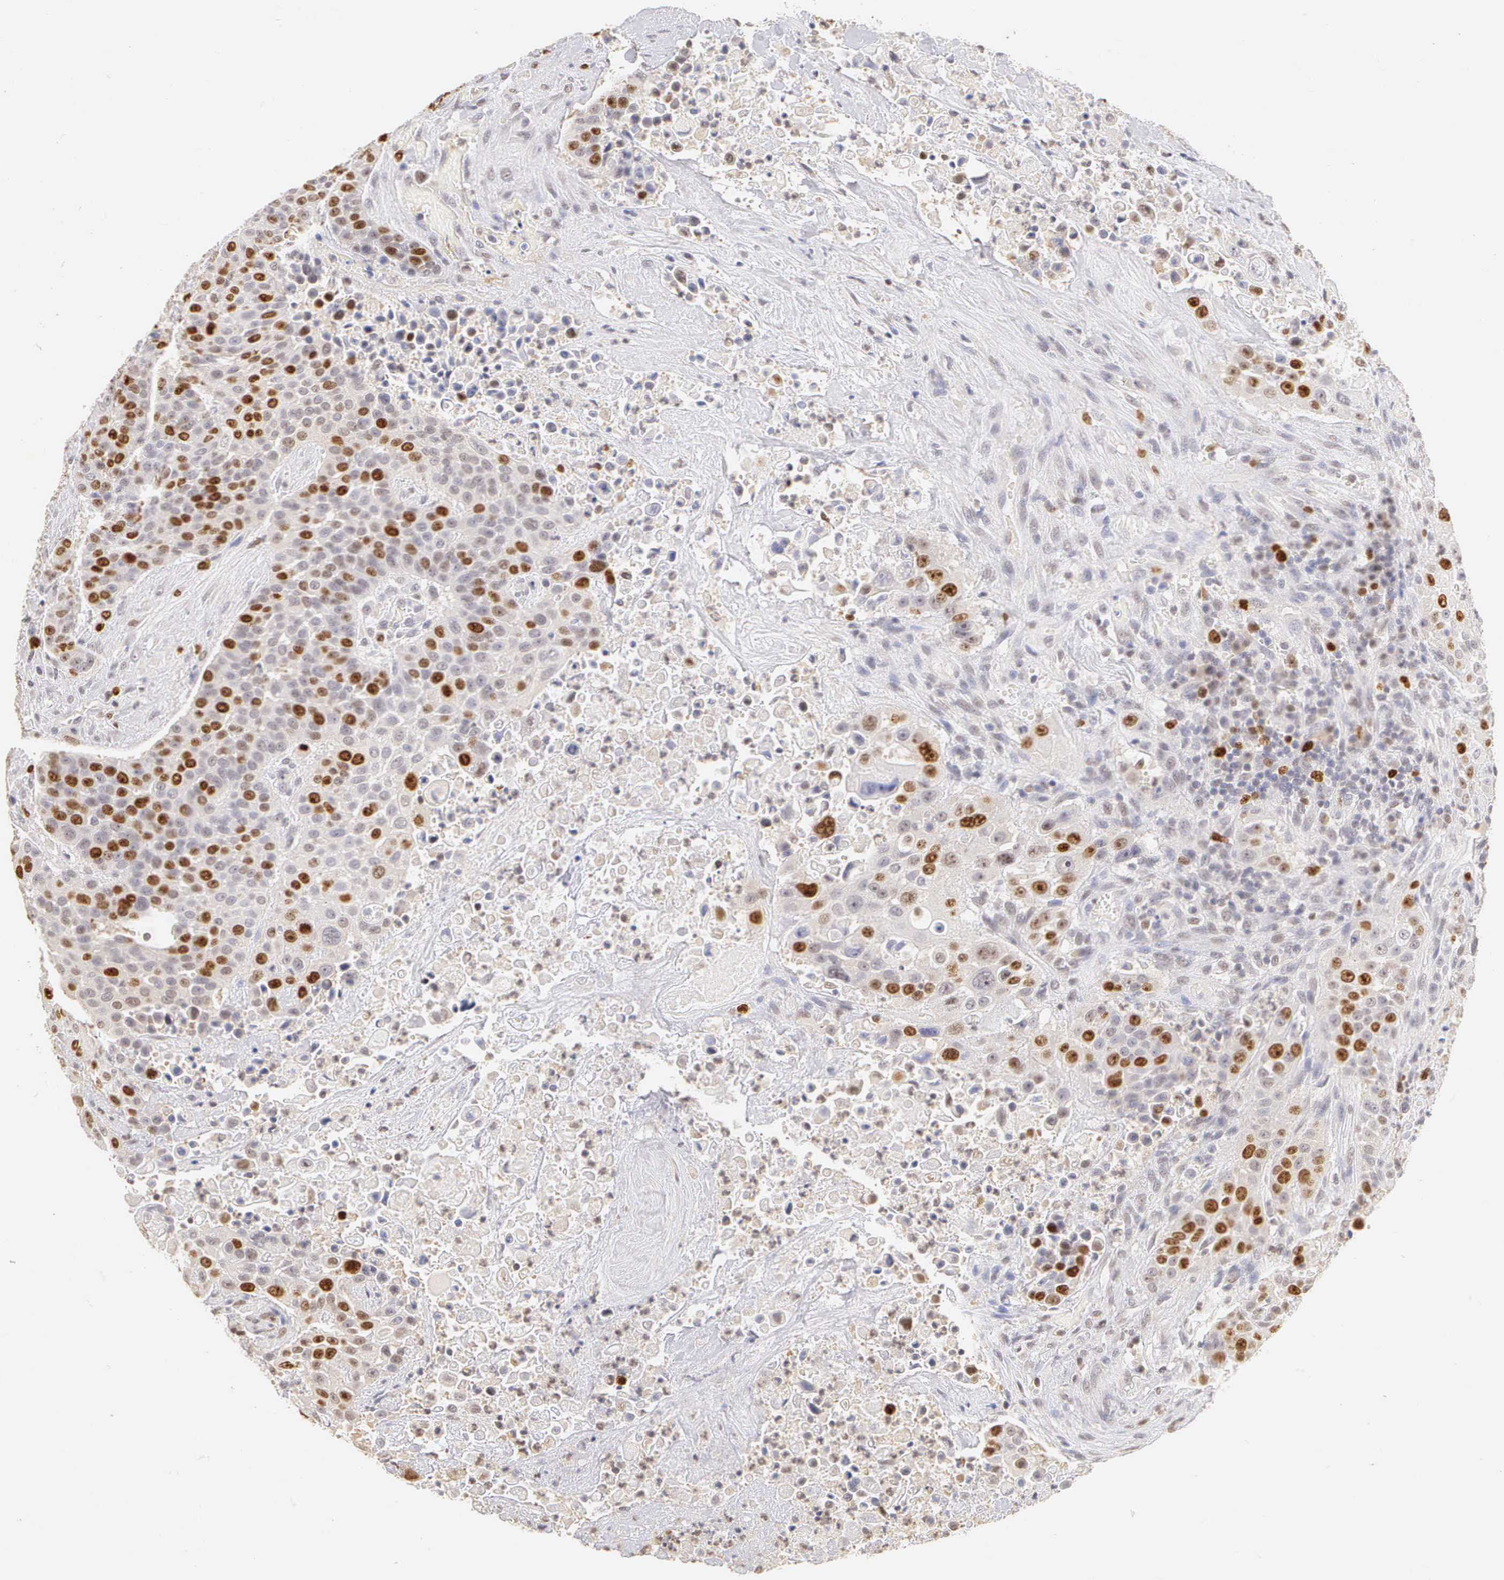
{"staining": {"intensity": "strong", "quantity": "25%-75%", "location": "nuclear"}, "tissue": "urothelial cancer", "cell_type": "Tumor cells", "image_type": "cancer", "snomed": [{"axis": "morphology", "description": "Urothelial carcinoma, High grade"}, {"axis": "topography", "description": "Urinary bladder"}], "caption": "The photomicrograph displays staining of high-grade urothelial carcinoma, revealing strong nuclear protein positivity (brown color) within tumor cells.", "gene": "MKI67", "patient": {"sex": "male", "age": 74}}